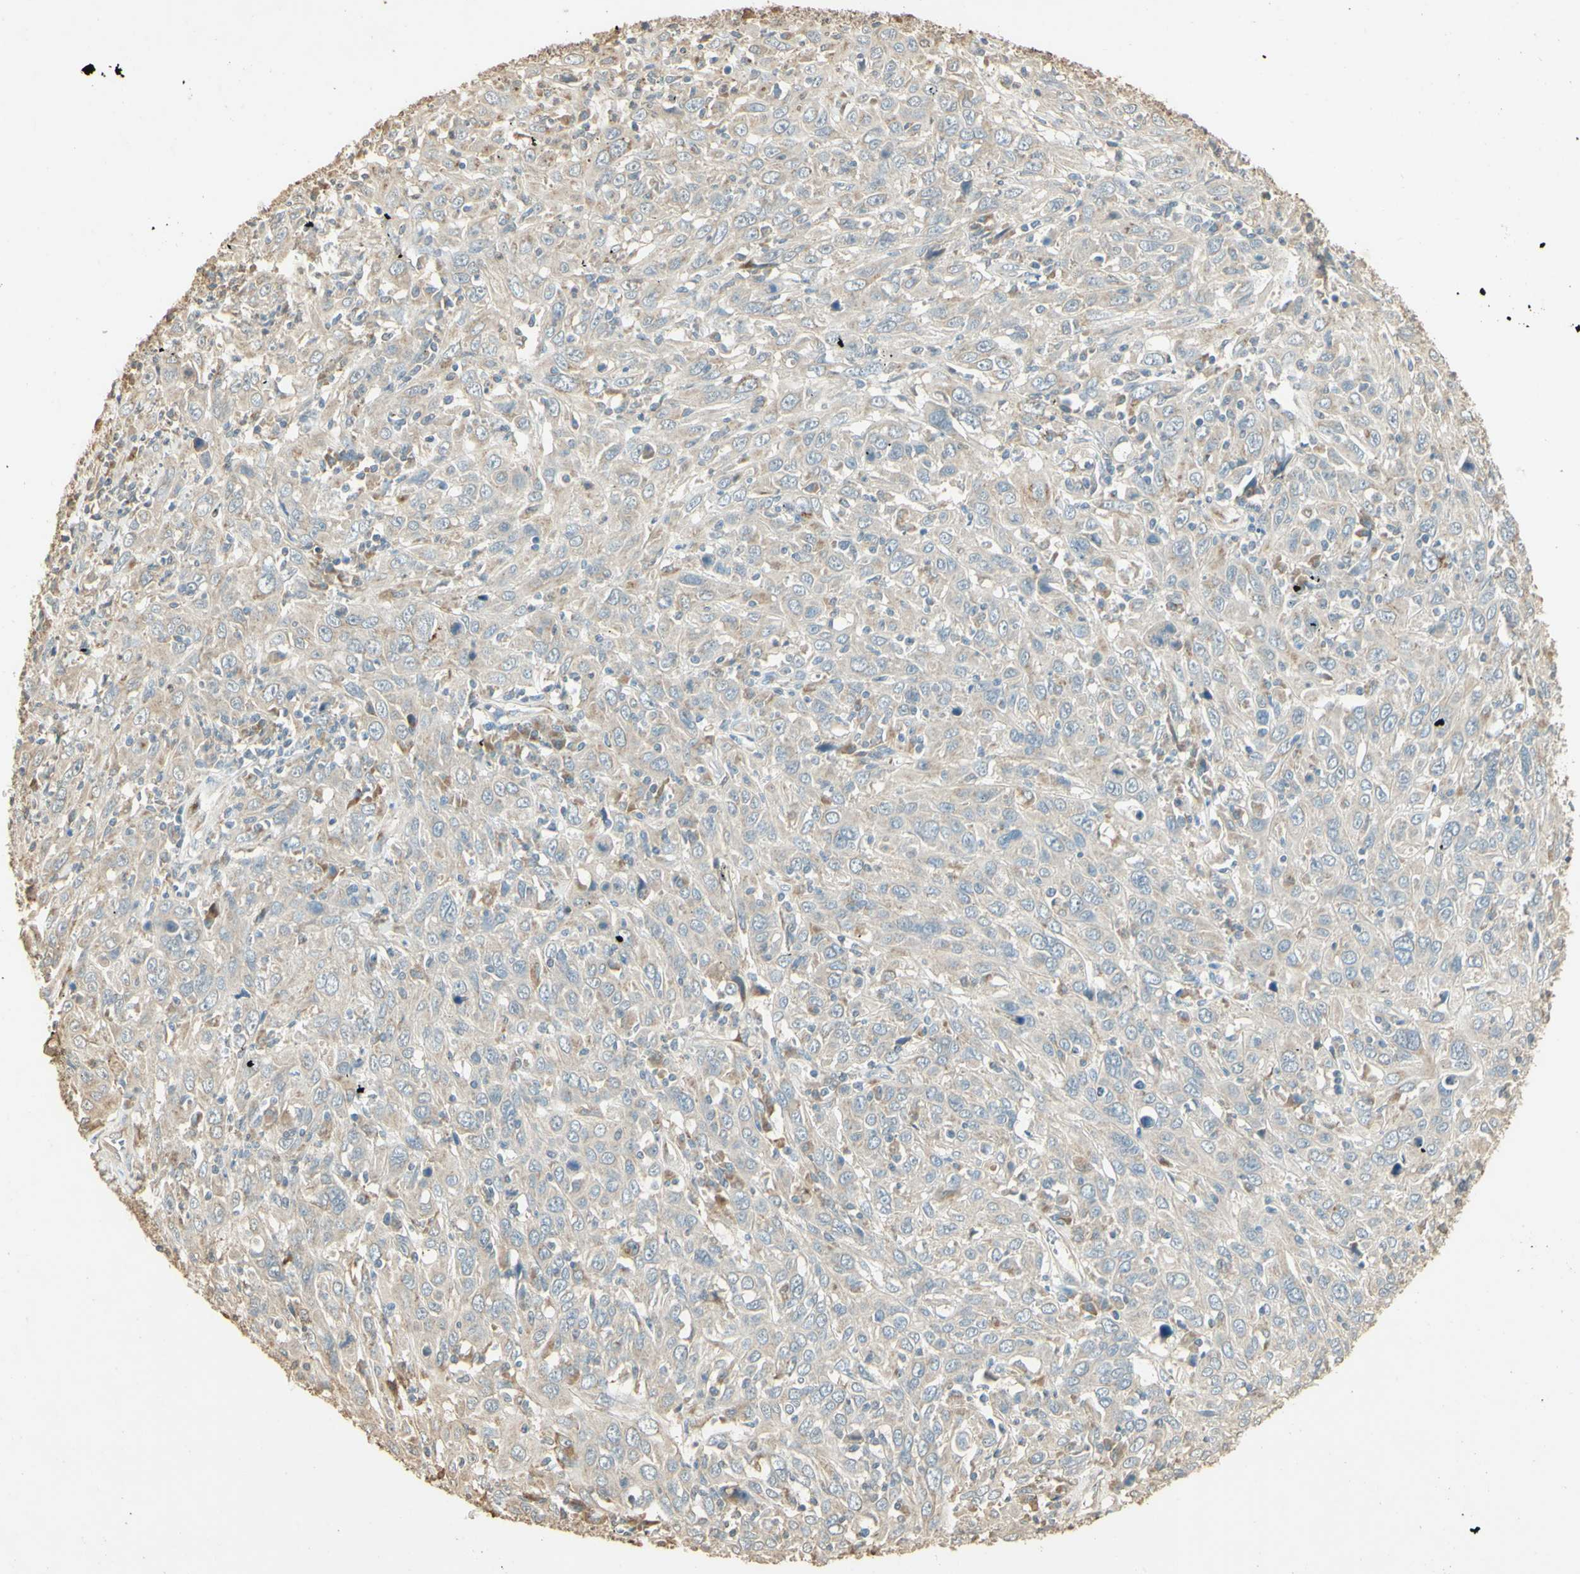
{"staining": {"intensity": "weak", "quantity": "25%-75%", "location": "cytoplasmic/membranous"}, "tissue": "cervical cancer", "cell_type": "Tumor cells", "image_type": "cancer", "snomed": [{"axis": "morphology", "description": "Squamous cell carcinoma, NOS"}, {"axis": "topography", "description": "Cervix"}], "caption": "A low amount of weak cytoplasmic/membranous expression is appreciated in about 25%-75% of tumor cells in squamous cell carcinoma (cervical) tissue.", "gene": "UXS1", "patient": {"sex": "female", "age": 46}}